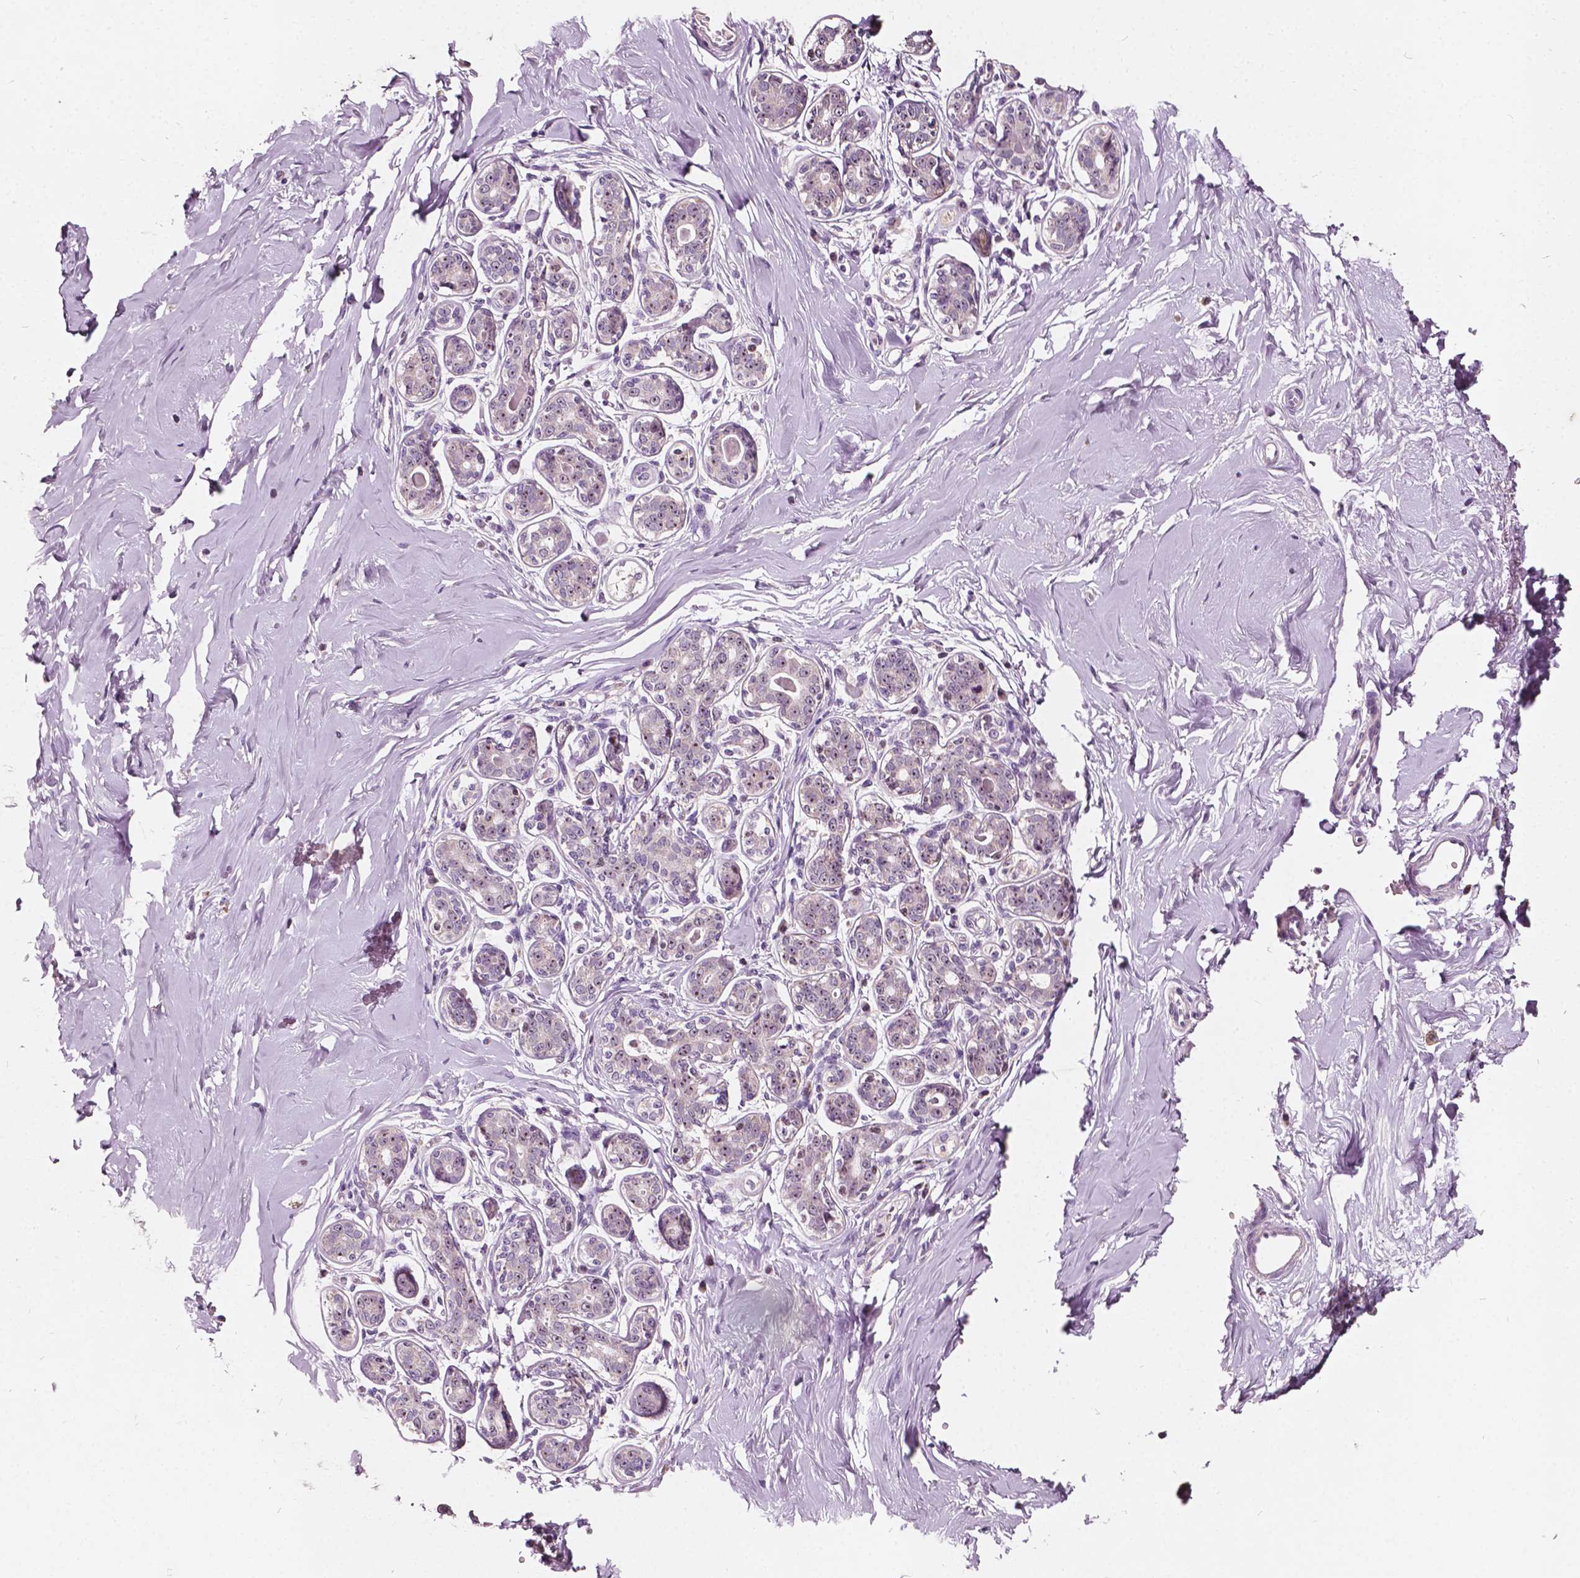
{"staining": {"intensity": "negative", "quantity": "none", "location": "none"}, "tissue": "breast", "cell_type": "Adipocytes", "image_type": "normal", "snomed": [{"axis": "morphology", "description": "Normal tissue, NOS"}, {"axis": "topography", "description": "Skin"}, {"axis": "topography", "description": "Breast"}], "caption": "Micrograph shows no protein staining in adipocytes of unremarkable breast. (IHC, brightfield microscopy, high magnification).", "gene": "ODF3L2", "patient": {"sex": "female", "age": 43}}